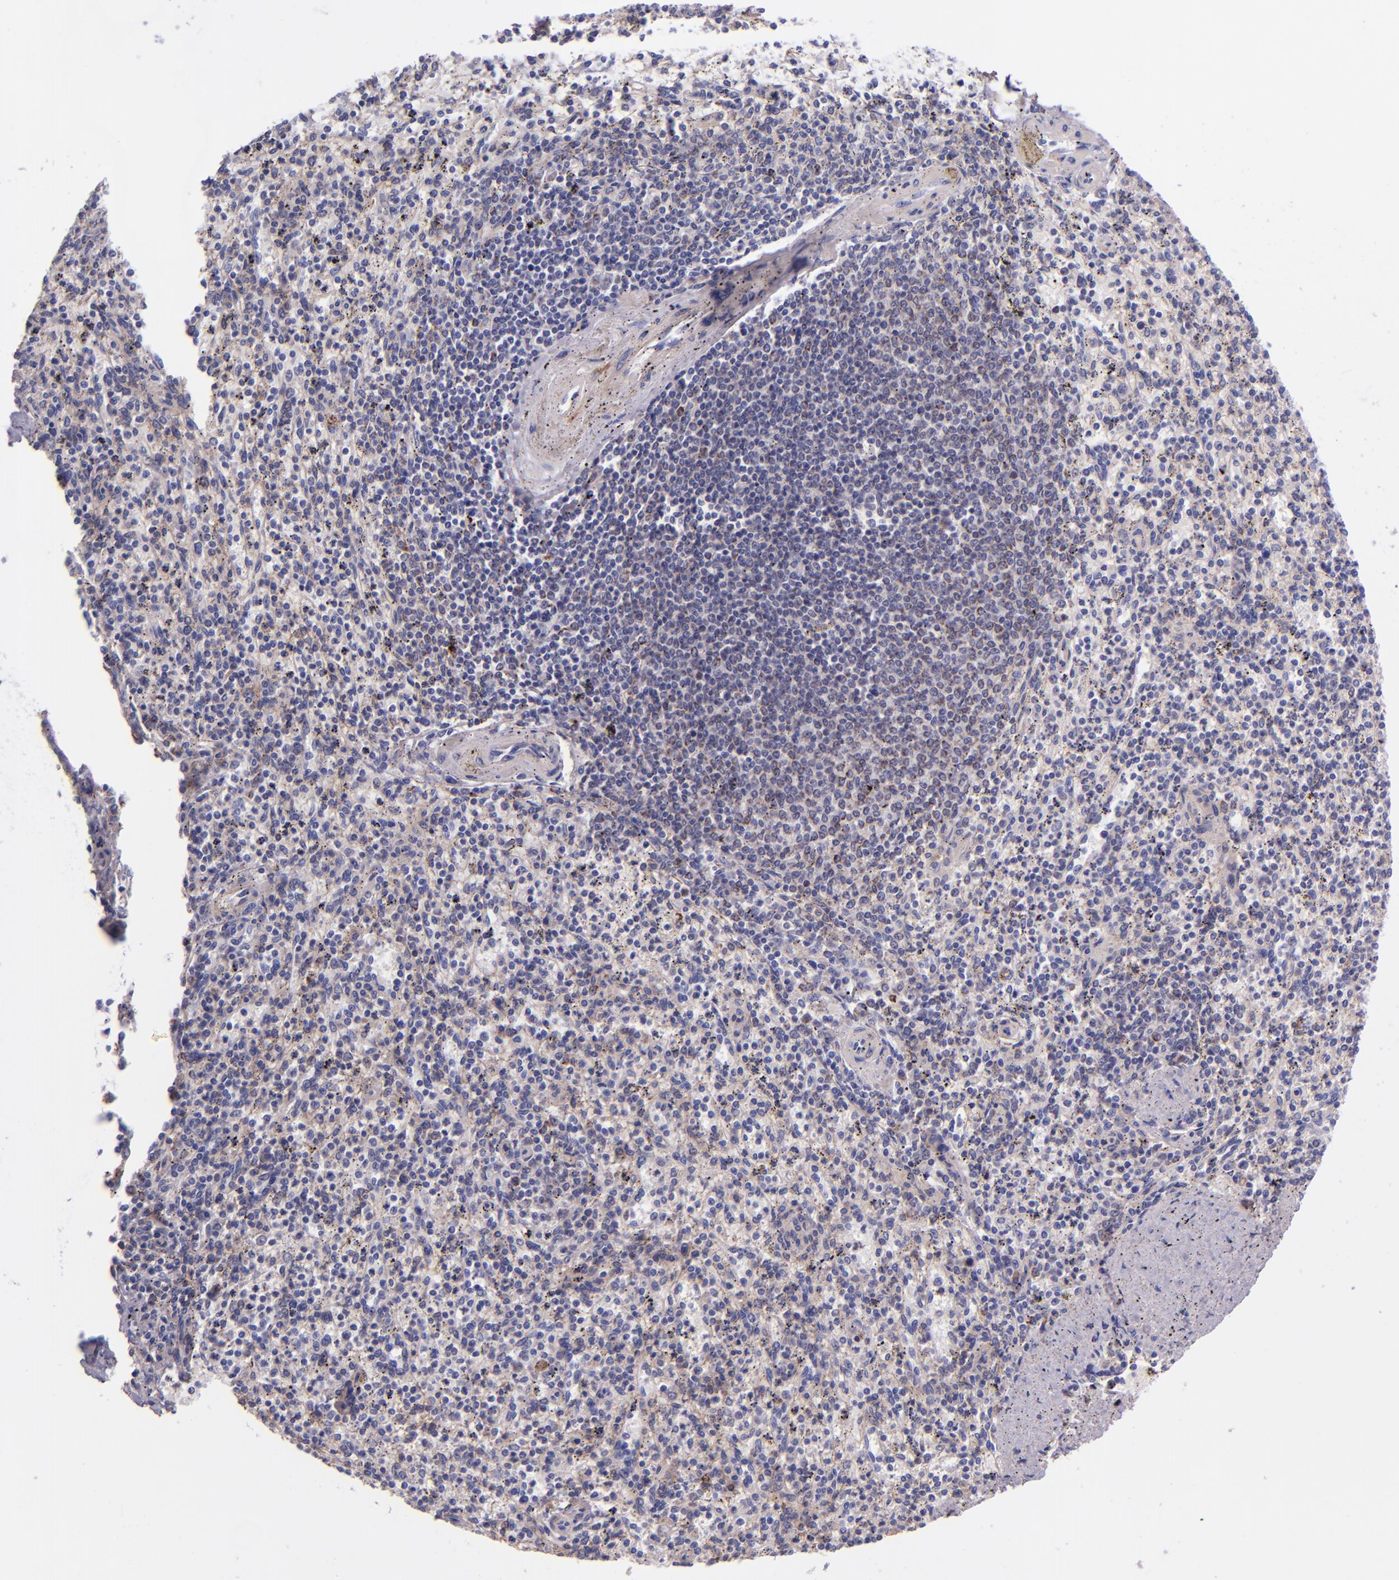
{"staining": {"intensity": "weak", "quantity": "<25%", "location": "cytoplasmic/membranous"}, "tissue": "spleen", "cell_type": "Cells in red pulp", "image_type": "normal", "snomed": [{"axis": "morphology", "description": "Normal tissue, NOS"}, {"axis": "topography", "description": "Spleen"}], "caption": "The photomicrograph displays no staining of cells in red pulp in unremarkable spleen. Nuclei are stained in blue.", "gene": "IDH3G", "patient": {"sex": "male", "age": 72}}